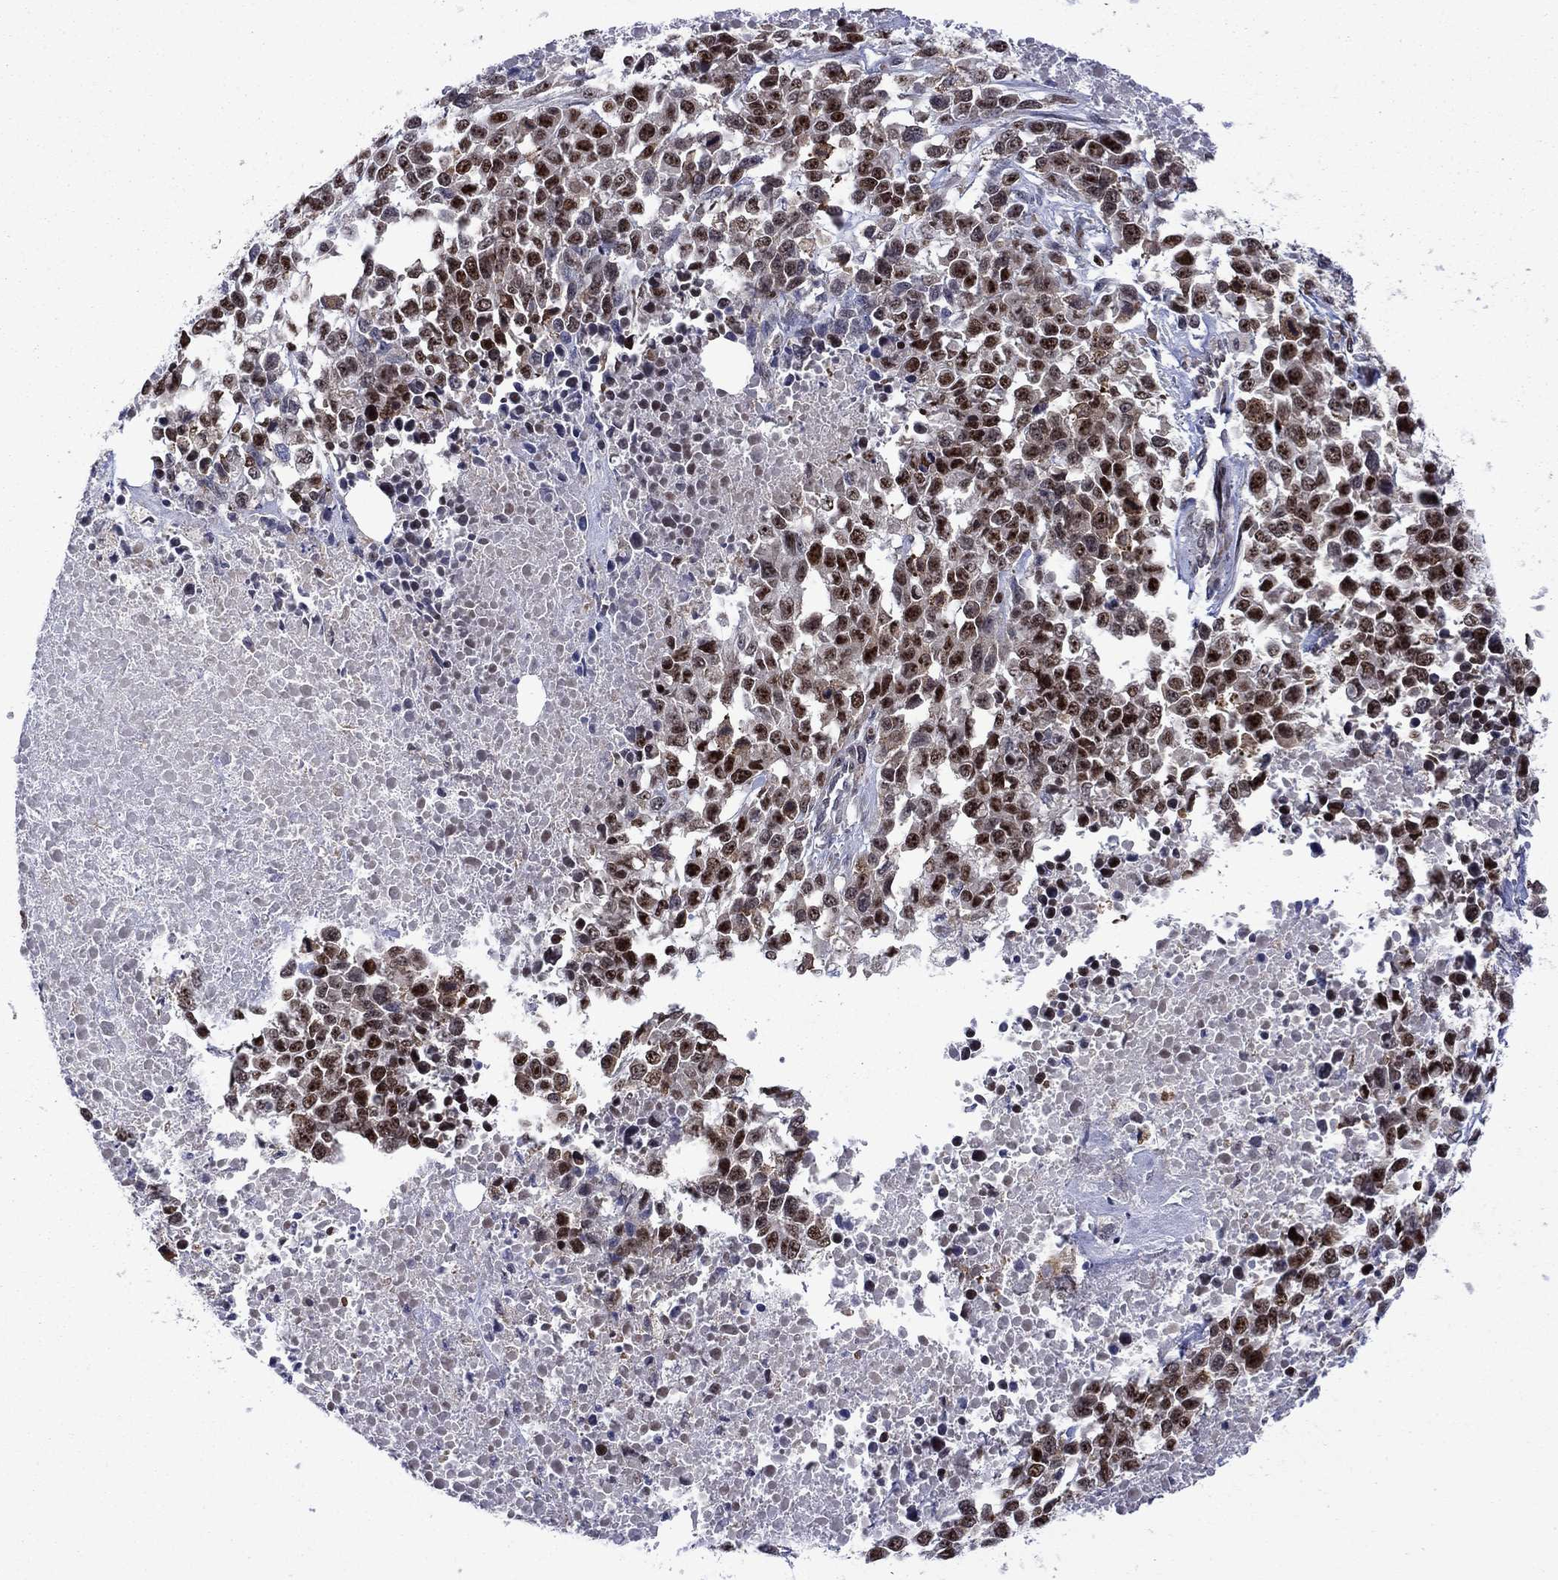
{"staining": {"intensity": "strong", "quantity": "25%-75%", "location": "nuclear"}, "tissue": "melanoma", "cell_type": "Tumor cells", "image_type": "cancer", "snomed": [{"axis": "morphology", "description": "Malignant melanoma, Metastatic site"}, {"axis": "topography", "description": "Skin"}], "caption": "Immunohistochemistry (IHC) of melanoma displays high levels of strong nuclear expression in approximately 25%-75% of tumor cells.", "gene": "SURF2", "patient": {"sex": "male", "age": 84}}